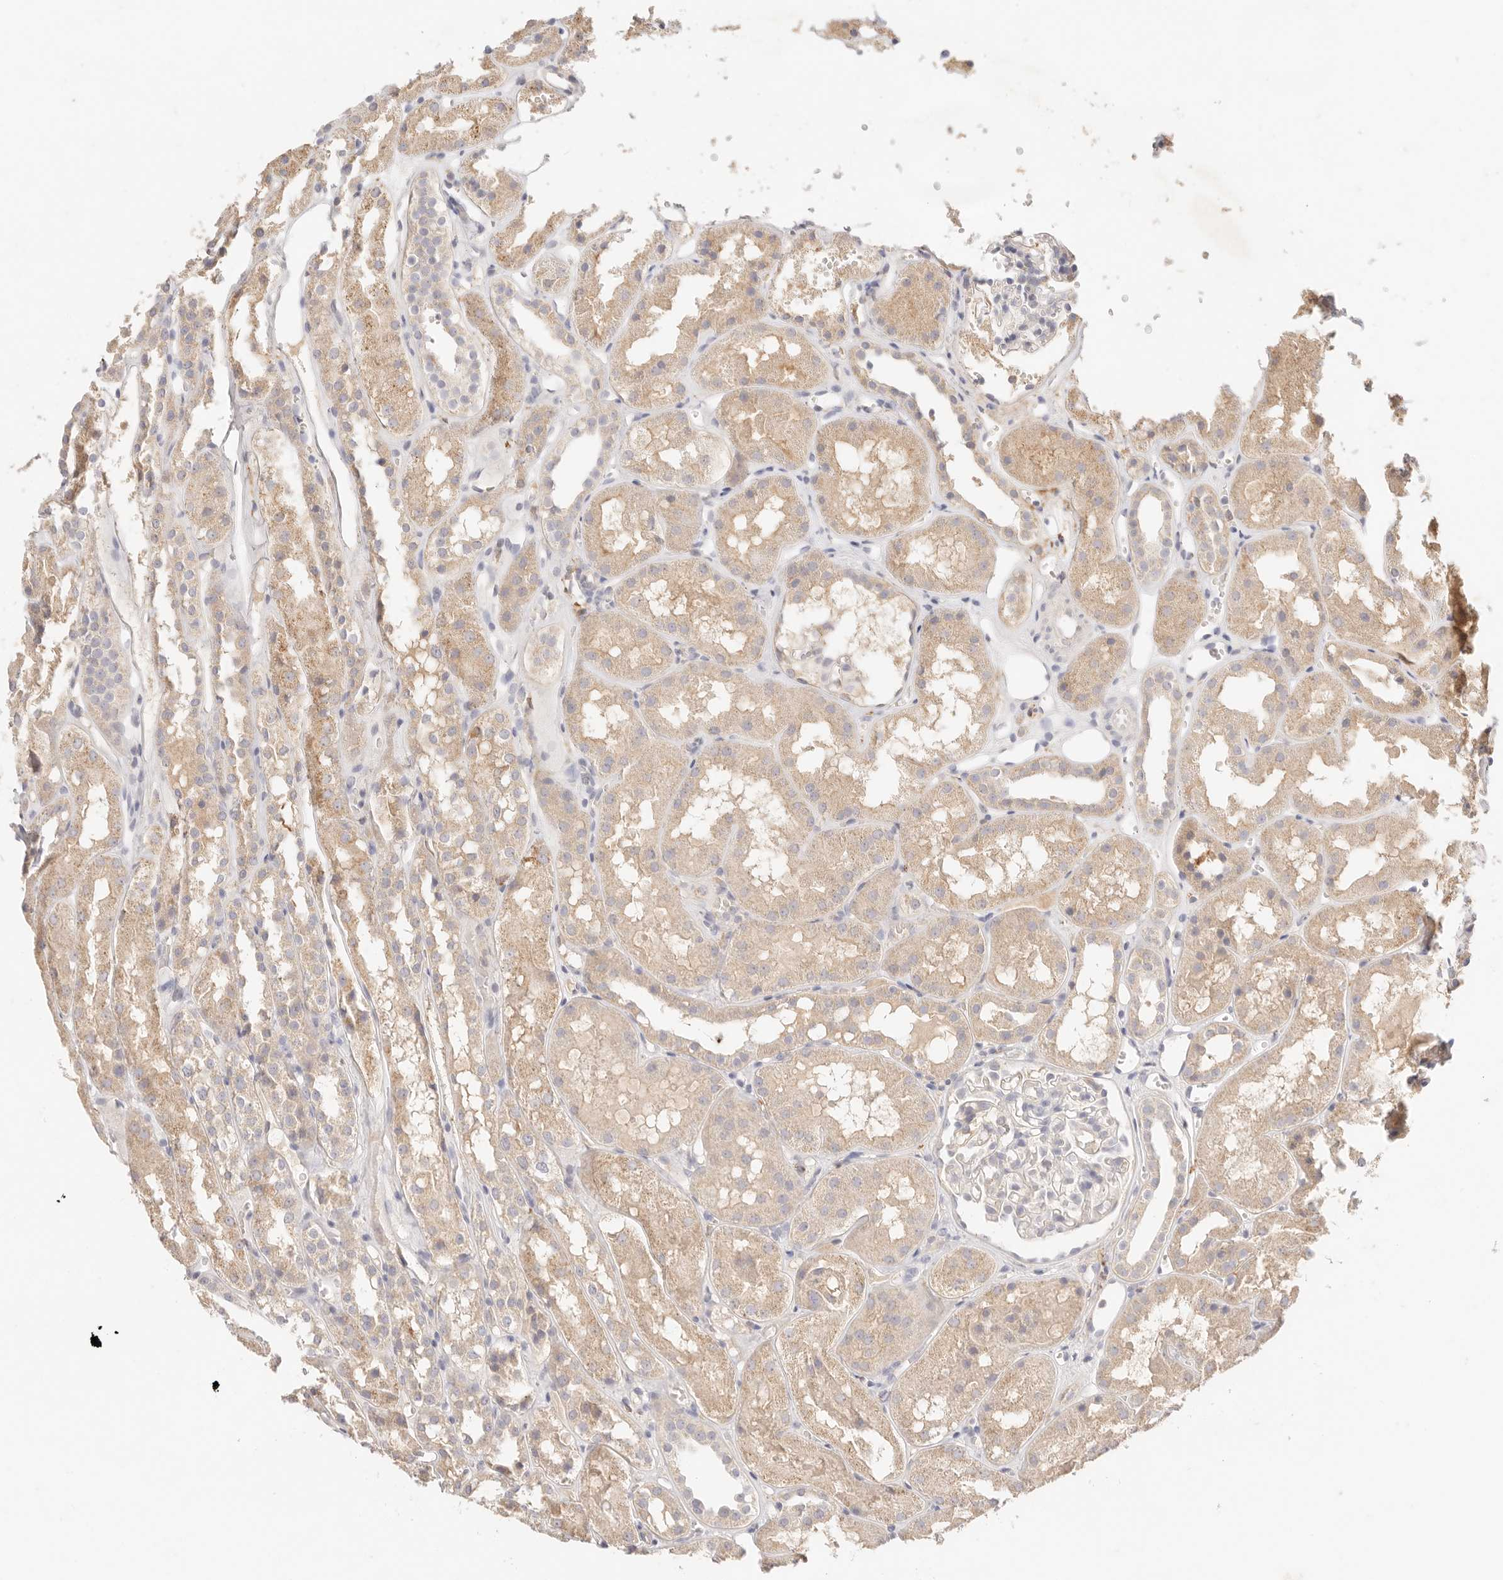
{"staining": {"intensity": "negative", "quantity": "none", "location": "none"}, "tissue": "kidney", "cell_type": "Cells in glomeruli", "image_type": "normal", "snomed": [{"axis": "morphology", "description": "Normal tissue, NOS"}, {"axis": "topography", "description": "Kidney"}], "caption": "Micrograph shows no significant protein positivity in cells in glomeruli of unremarkable kidney. (DAB IHC, high magnification).", "gene": "HK2", "patient": {"sex": "male", "age": 16}}